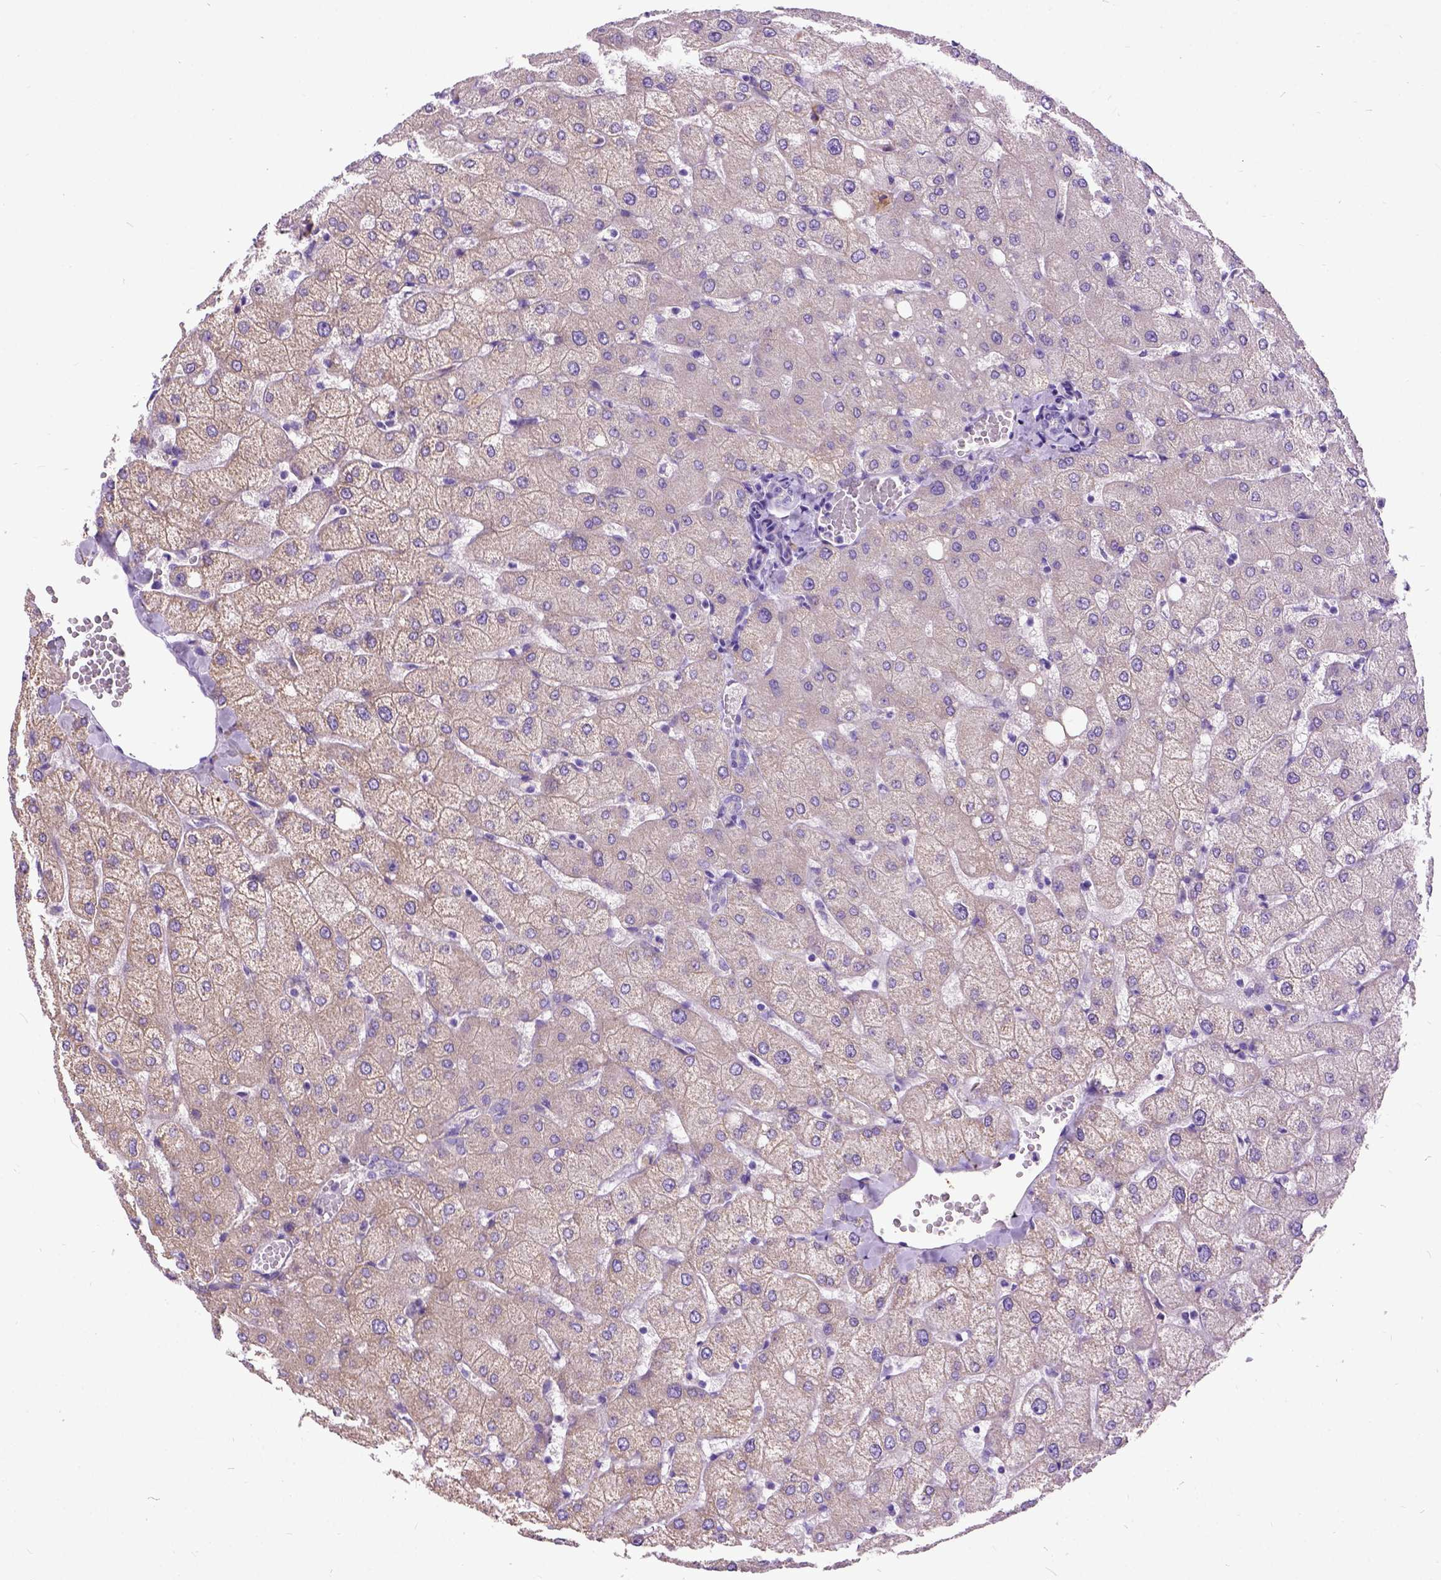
{"staining": {"intensity": "negative", "quantity": "none", "location": "none"}, "tissue": "liver", "cell_type": "Cholangiocytes", "image_type": "normal", "snomed": [{"axis": "morphology", "description": "Normal tissue, NOS"}, {"axis": "topography", "description": "Liver"}], "caption": "Cholangiocytes show no significant protein staining in benign liver. (Stains: DAB immunohistochemistry with hematoxylin counter stain, Microscopy: brightfield microscopy at high magnification).", "gene": "CFAP54", "patient": {"sex": "female", "age": 54}}